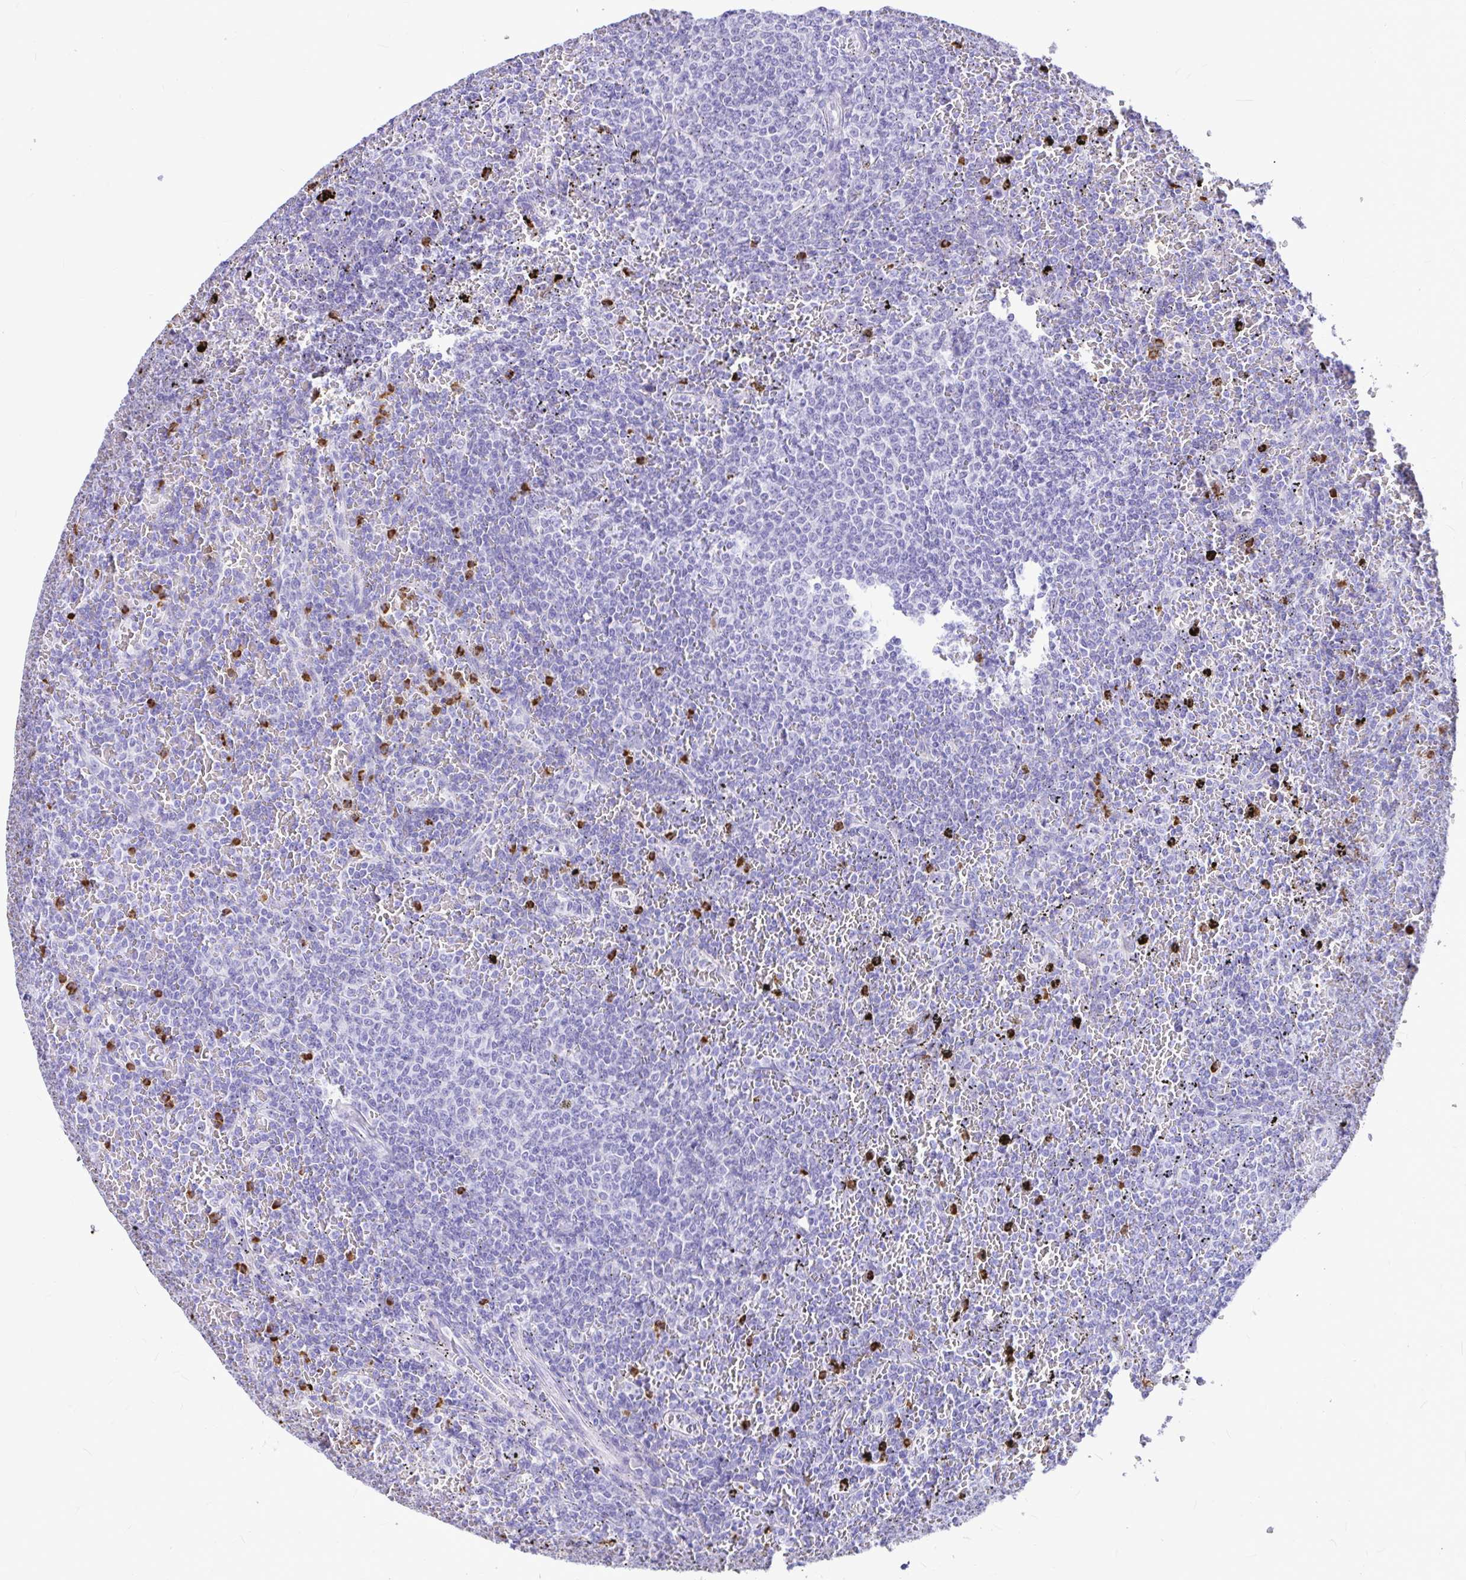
{"staining": {"intensity": "negative", "quantity": "none", "location": "none"}, "tissue": "lymphoma", "cell_type": "Tumor cells", "image_type": "cancer", "snomed": [{"axis": "morphology", "description": "Malignant lymphoma, non-Hodgkin's type, Low grade"}, {"axis": "topography", "description": "Spleen"}], "caption": "Immunohistochemistry of human lymphoma exhibits no expression in tumor cells.", "gene": "CLEC1B", "patient": {"sex": "female", "age": 77}}